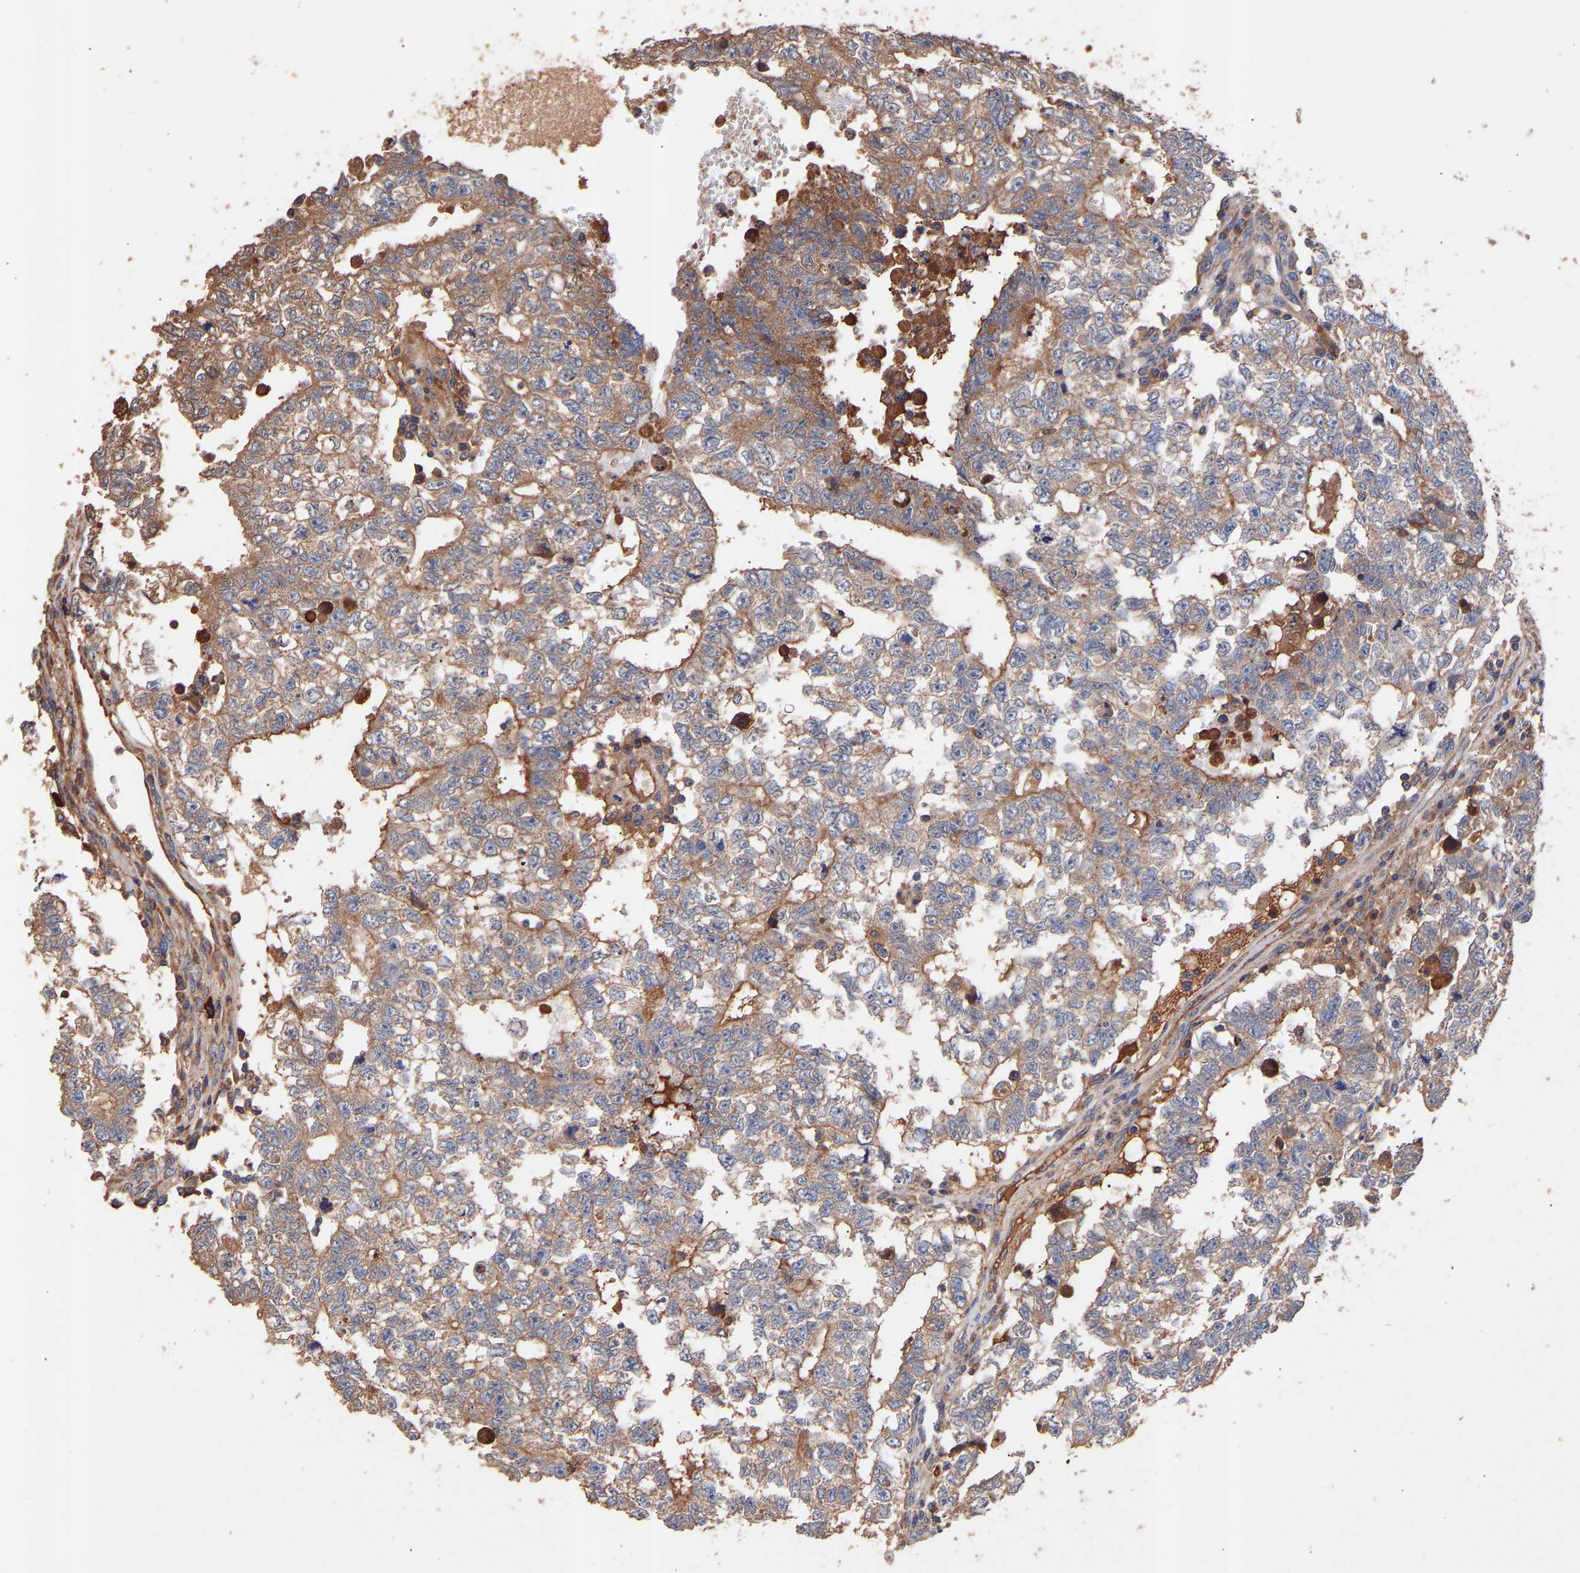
{"staining": {"intensity": "moderate", "quantity": ">75%", "location": "cytoplasmic/membranous"}, "tissue": "testis cancer", "cell_type": "Tumor cells", "image_type": "cancer", "snomed": [{"axis": "morphology", "description": "Seminoma, NOS"}, {"axis": "morphology", "description": "Carcinoma, Embryonal, NOS"}, {"axis": "topography", "description": "Testis"}], "caption": "This photomicrograph shows IHC staining of human testis cancer (embryonal carcinoma), with medium moderate cytoplasmic/membranous staining in approximately >75% of tumor cells.", "gene": "TMEM268", "patient": {"sex": "male", "age": 38}}